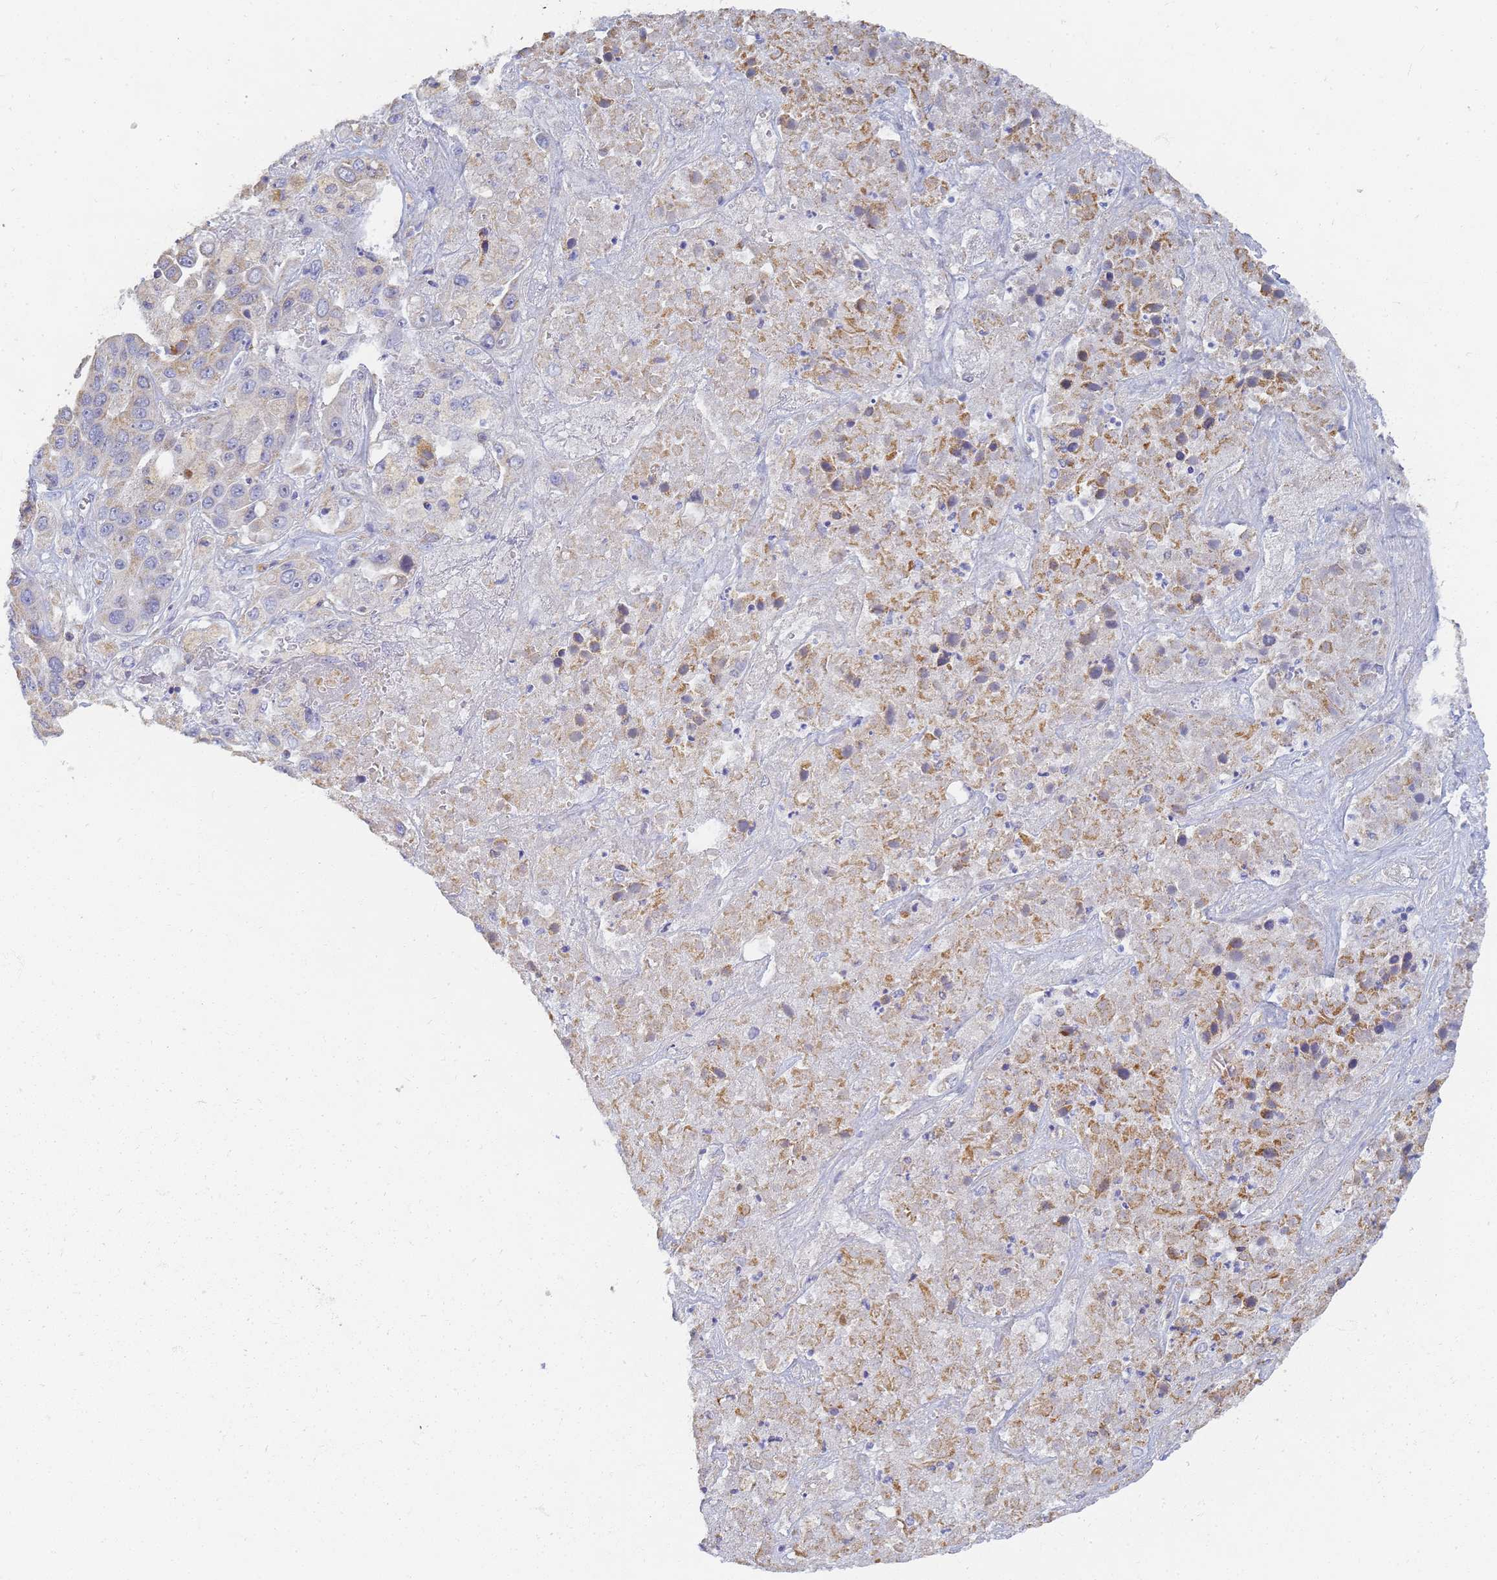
{"staining": {"intensity": "moderate", "quantity": "25%-75%", "location": "cytoplasmic/membranous"}, "tissue": "liver cancer", "cell_type": "Tumor cells", "image_type": "cancer", "snomed": [{"axis": "morphology", "description": "Cholangiocarcinoma"}, {"axis": "topography", "description": "Liver"}], "caption": "Liver cholangiocarcinoma tissue shows moderate cytoplasmic/membranous staining in about 25%-75% of tumor cells, visualized by immunohistochemistry.", "gene": "UTP23", "patient": {"sex": "female", "age": 52}}